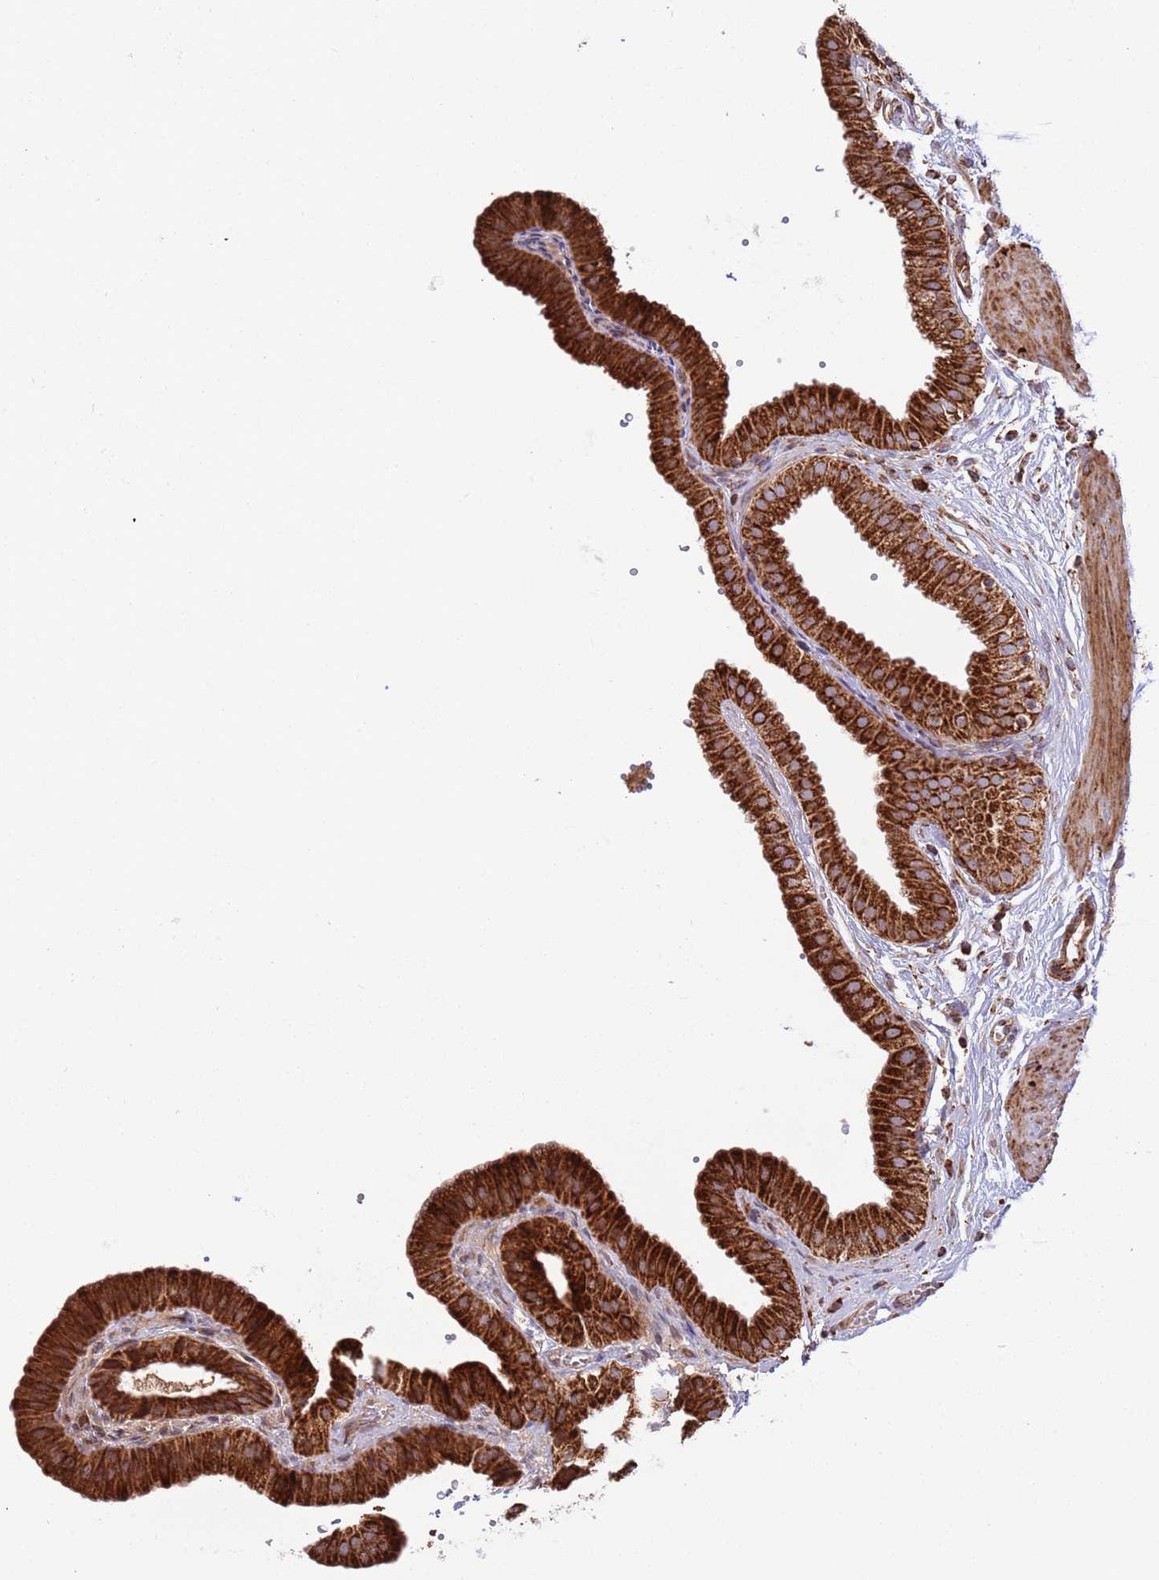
{"staining": {"intensity": "strong", "quantity": ">75%", "location": "cytoplasmic/membranous"}, "tissue": "gallbladder", "cell_type": "Glandular cells", "image_type": "normal", "snomed": [{"axis": "morphology", "description": "Normal tissue, NOS"}, {"axis": "topography", "description": "Gallbladder"}], "caption": "Protein staining of unremarkable gallbladder exhibits strong cytoplasmic/membranous staining in approximately >75% of glandular cells.", "gene": "ATP5PD", "patient": {"sex": "female", "age": 61}}